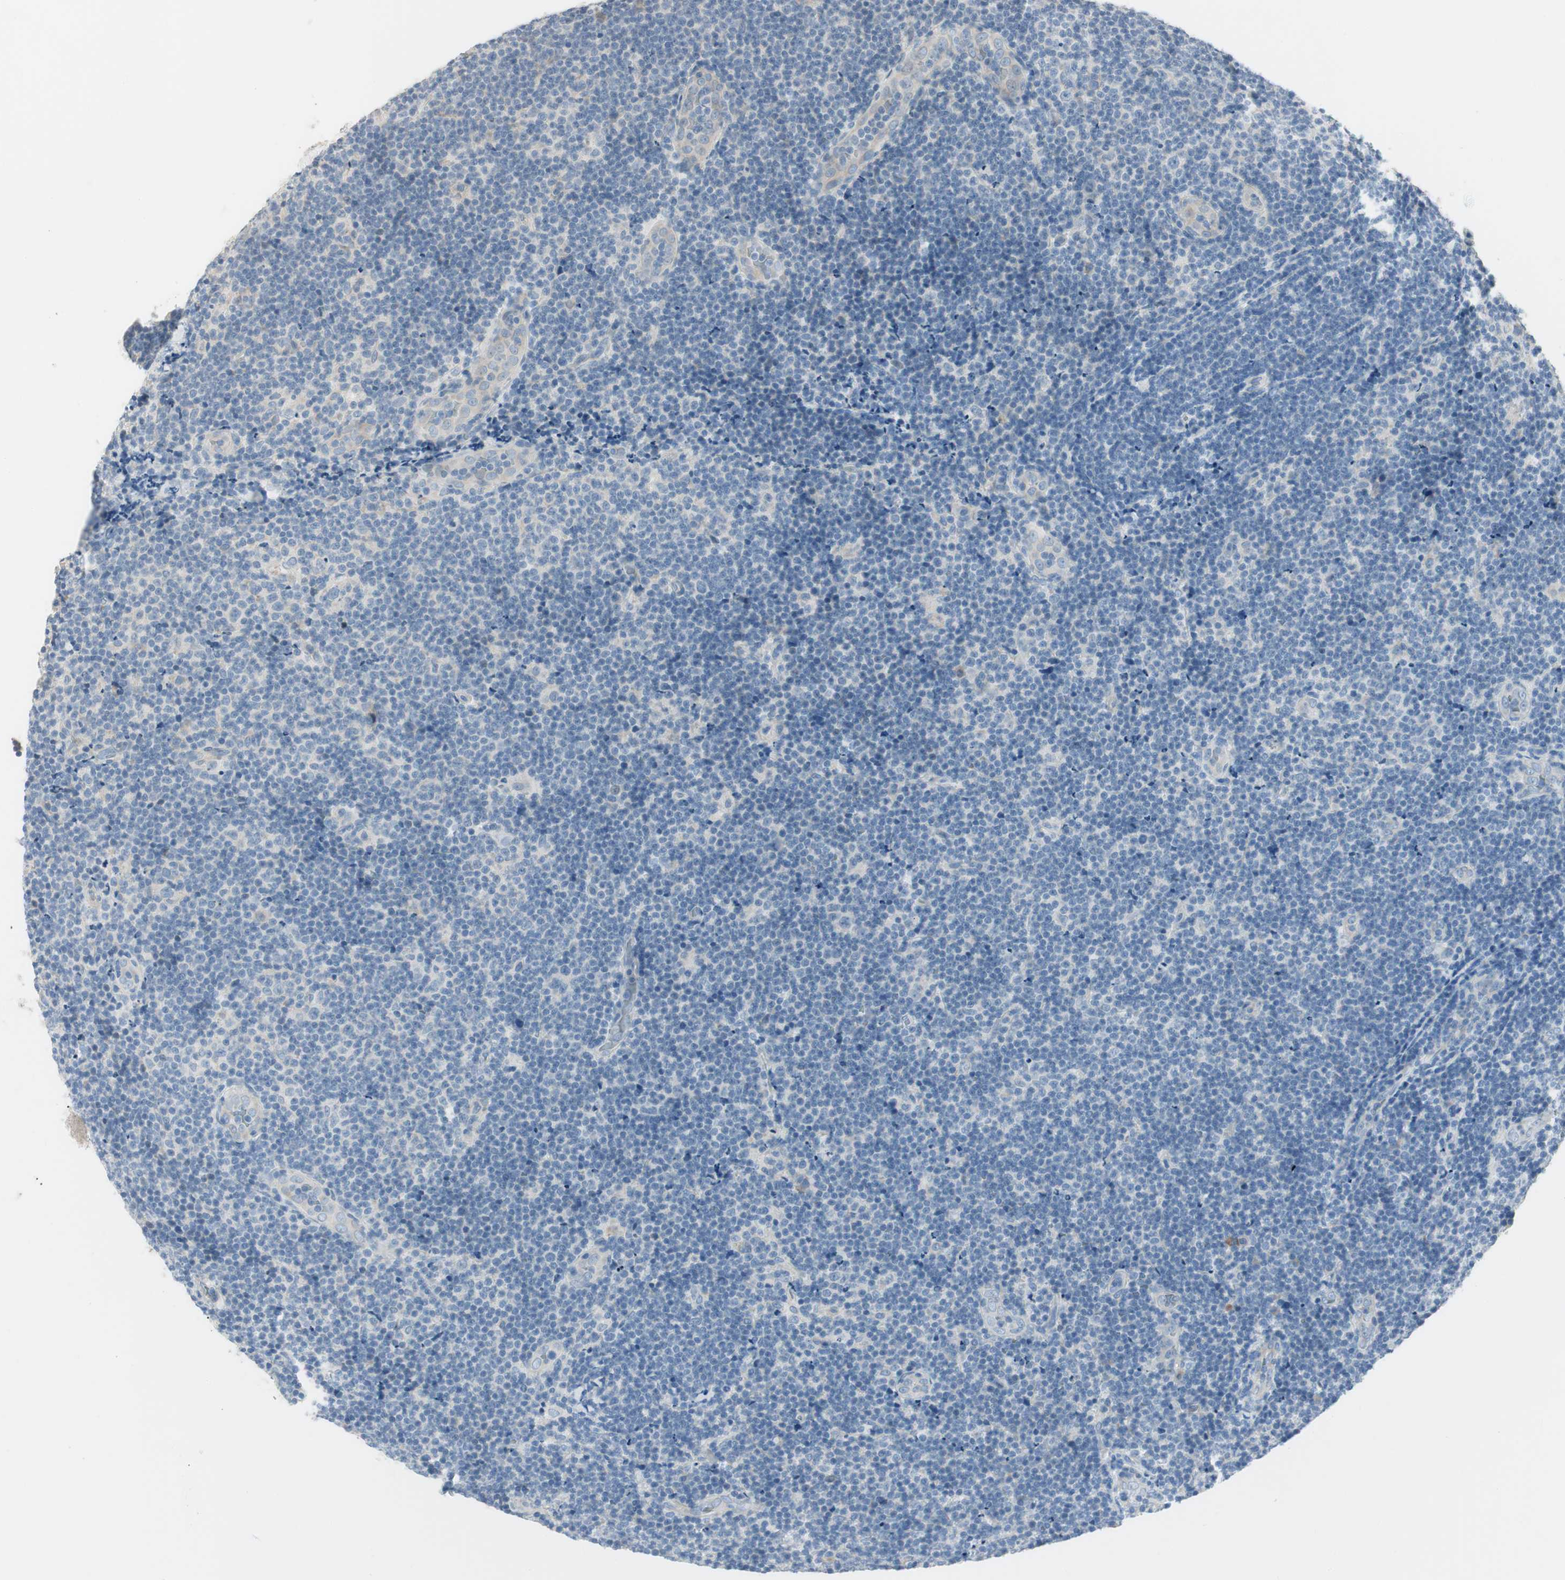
{"staining": {"intensity": "negative", "quantity": "none", "location": "none"}, "tissue": "lymphoma", "cell_type": "Tumor cells", "image_type": "cancer", "snomed": [{"axis": "morphology", "description": "Malignant lymphoma, non-Hodgkin's type, Low grade"}, {"axis": "topography", "description": "Lymph node"}], "caption": "There is no significant positivity in tumor cells of malignant lymphoma, non-Hodgkin's type (low-grade).", "gene": "SPINK4", "patient": {"sex": "male", "age": 83}}